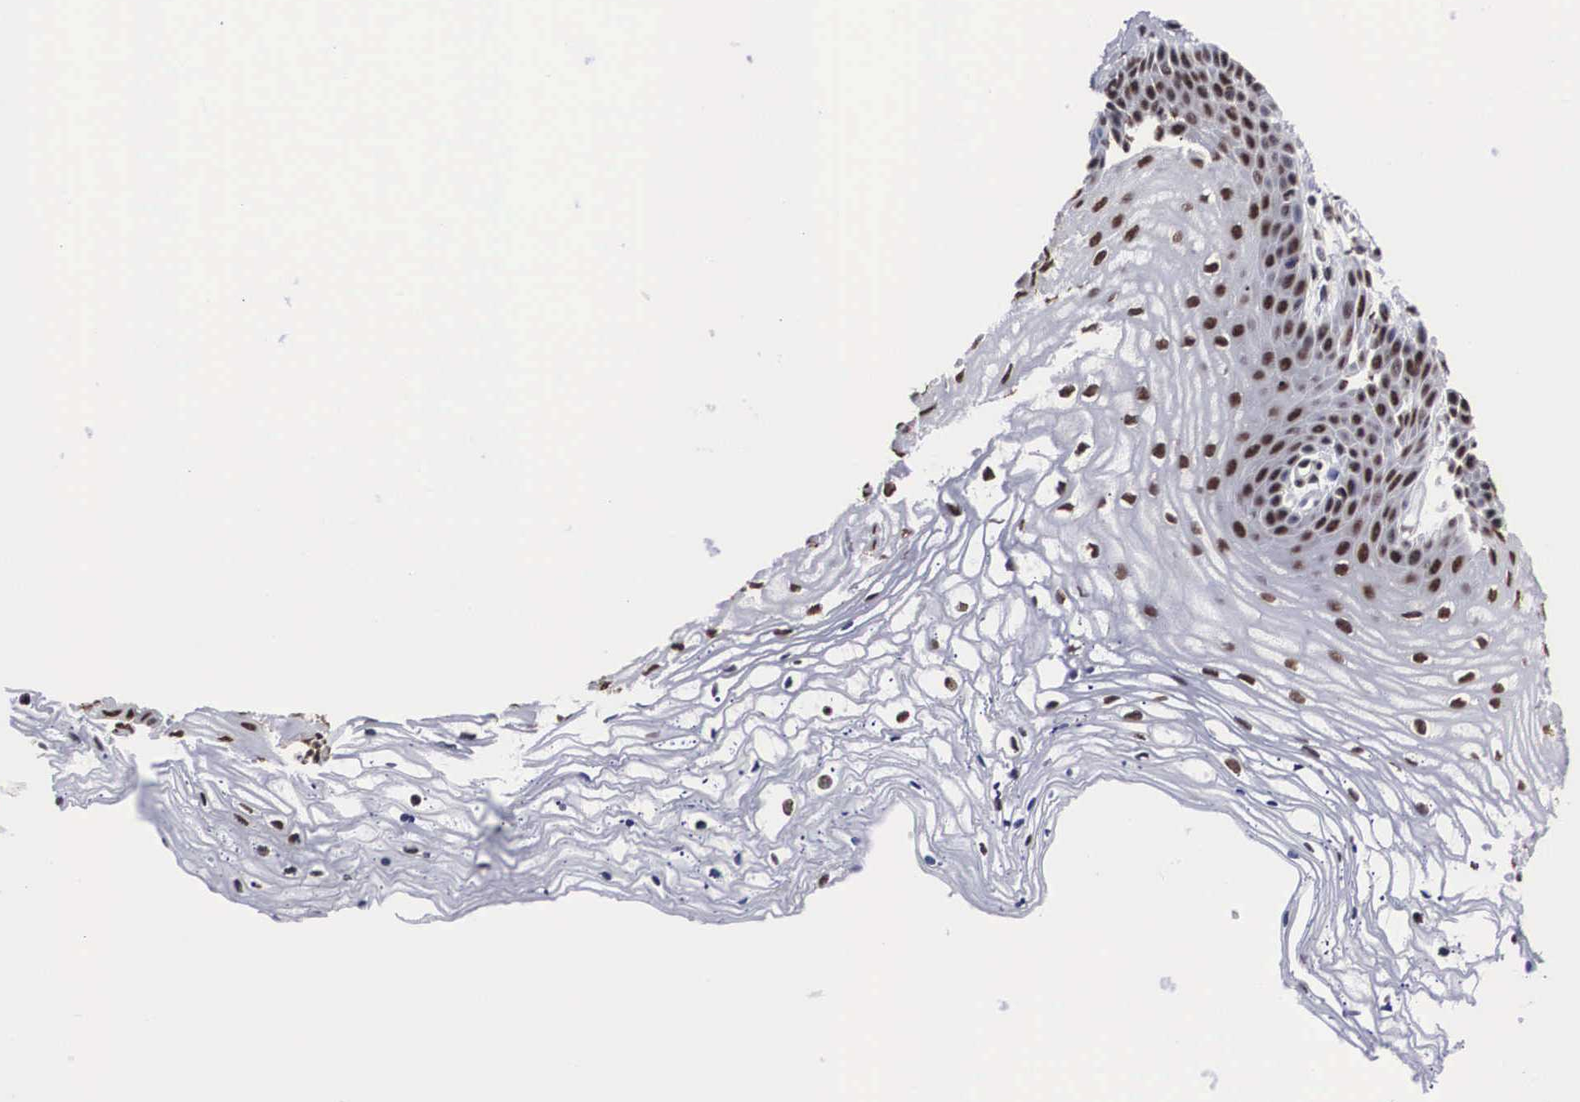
{"staining": {"intensity": "weak", "quantity": "25%-75%", "location": "nuclear"}, "tissue": "vagina", "cell_type": "Squamous epithelial cells", "image_type": "normal", "snomed": [{"axis": "morphology", "description": "Normal tissue, NOS"}, {"axis": "topography", "description": "Vagina"}], "caption": "About 25%-75% of squamous epithelial cells in normal vagina reveal weak nuclear protein expression as visualized by brown immunohistochemical staining.", "gene": "ACIN1", "patient": {"sex": "female", "age": 68}}